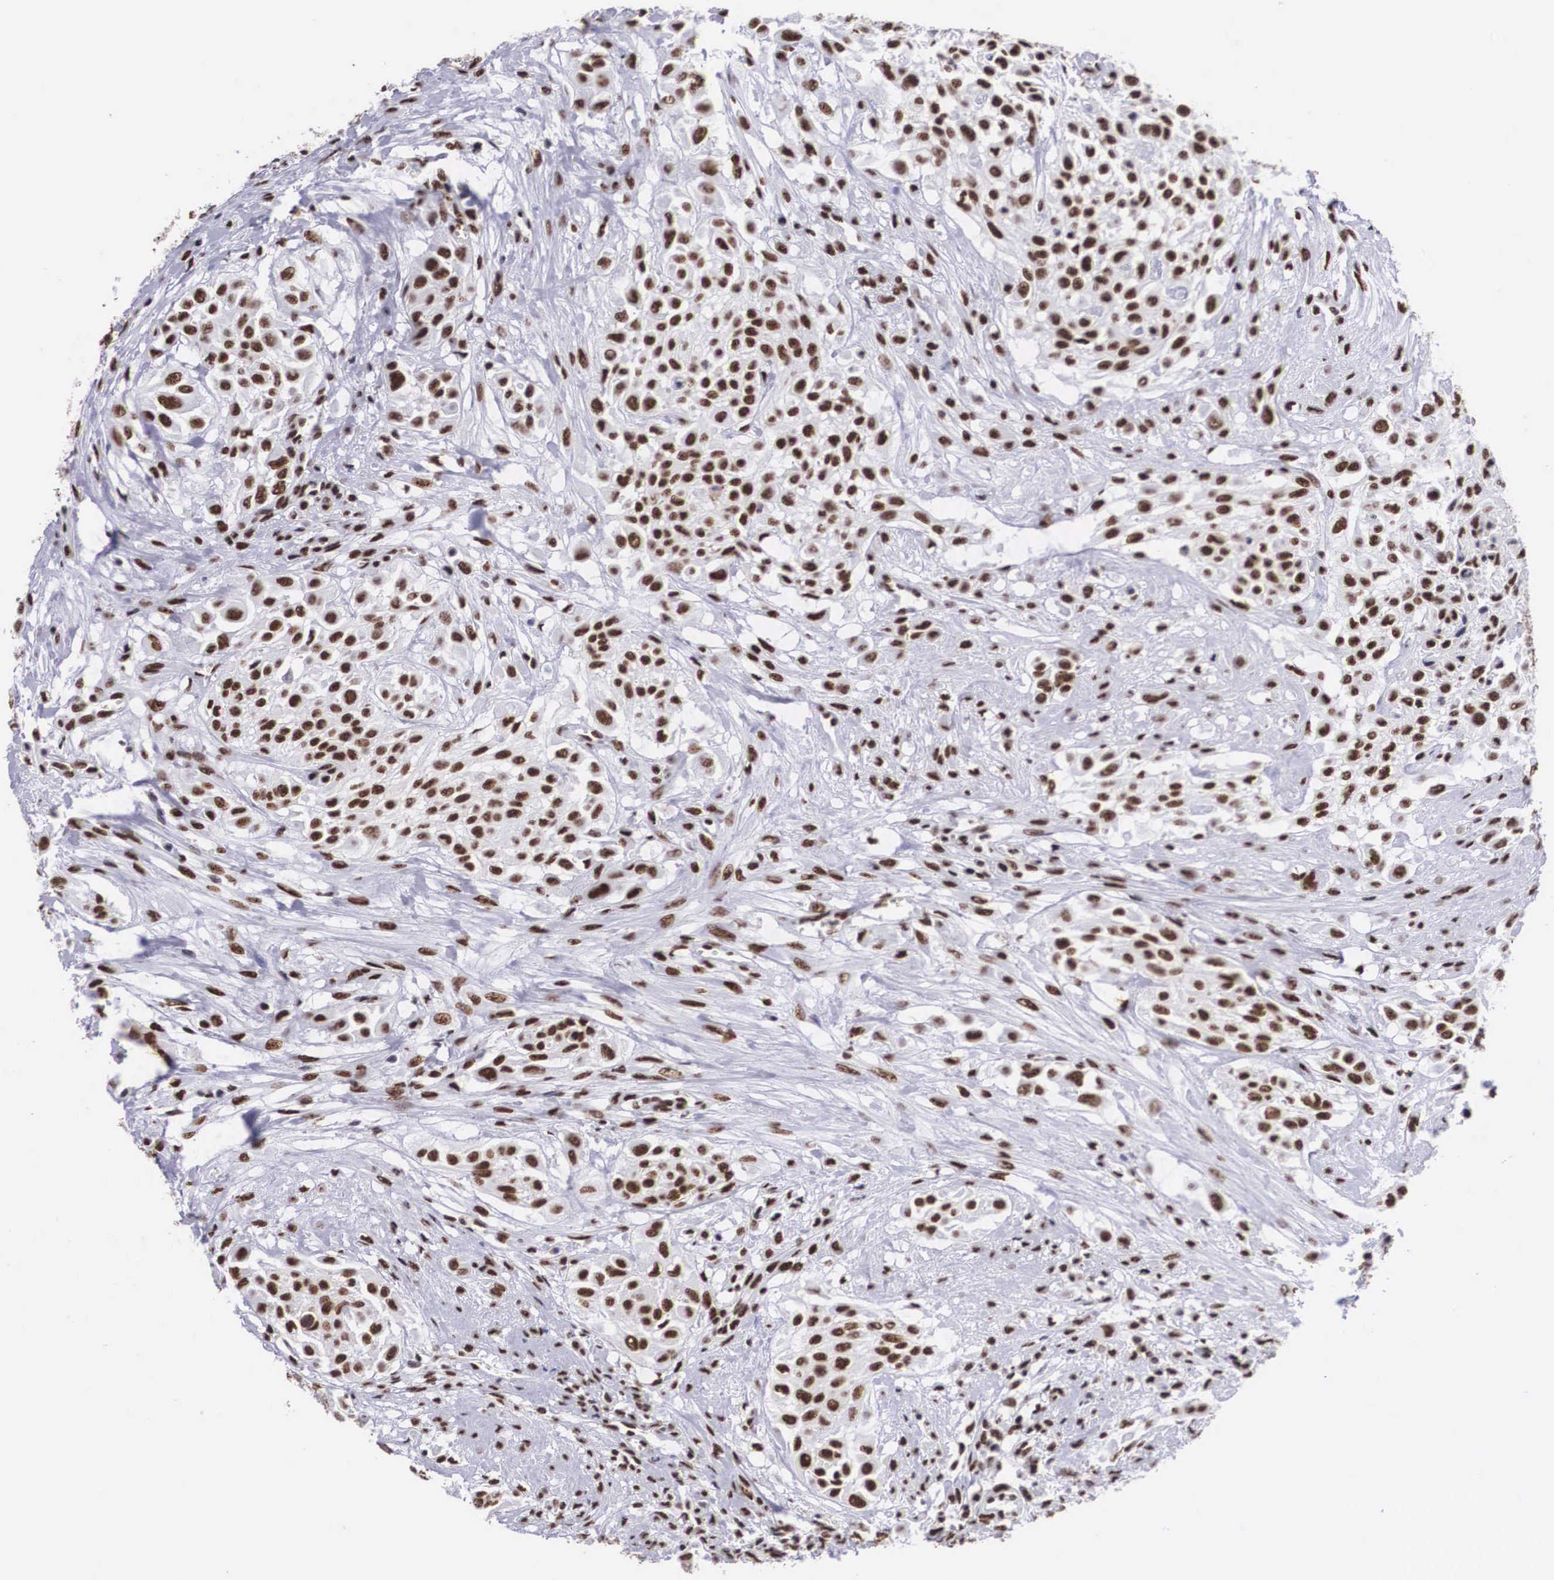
{"staining": {"intensity": "moderate", "quantity": ">75%", "location": "nuclear"}, "tissue": "urothelial cancer", "cell_type": "Tumor cells", "image_type": "cancer", "snomed": [{"axis": "morphology", "description": "Urothelial carcinoma, High grade"}, {"axis": "topography", "description": "Urinary bladder"}], "caption": "This histopathology image reveals immunohistochemistry (IHC) staining of human urothelial cancer, with medium moderate nuclear positivity in about >75% of tumor cells.", "gene": "SF3A1", "patient": {"sex": "male", "age": 57}}